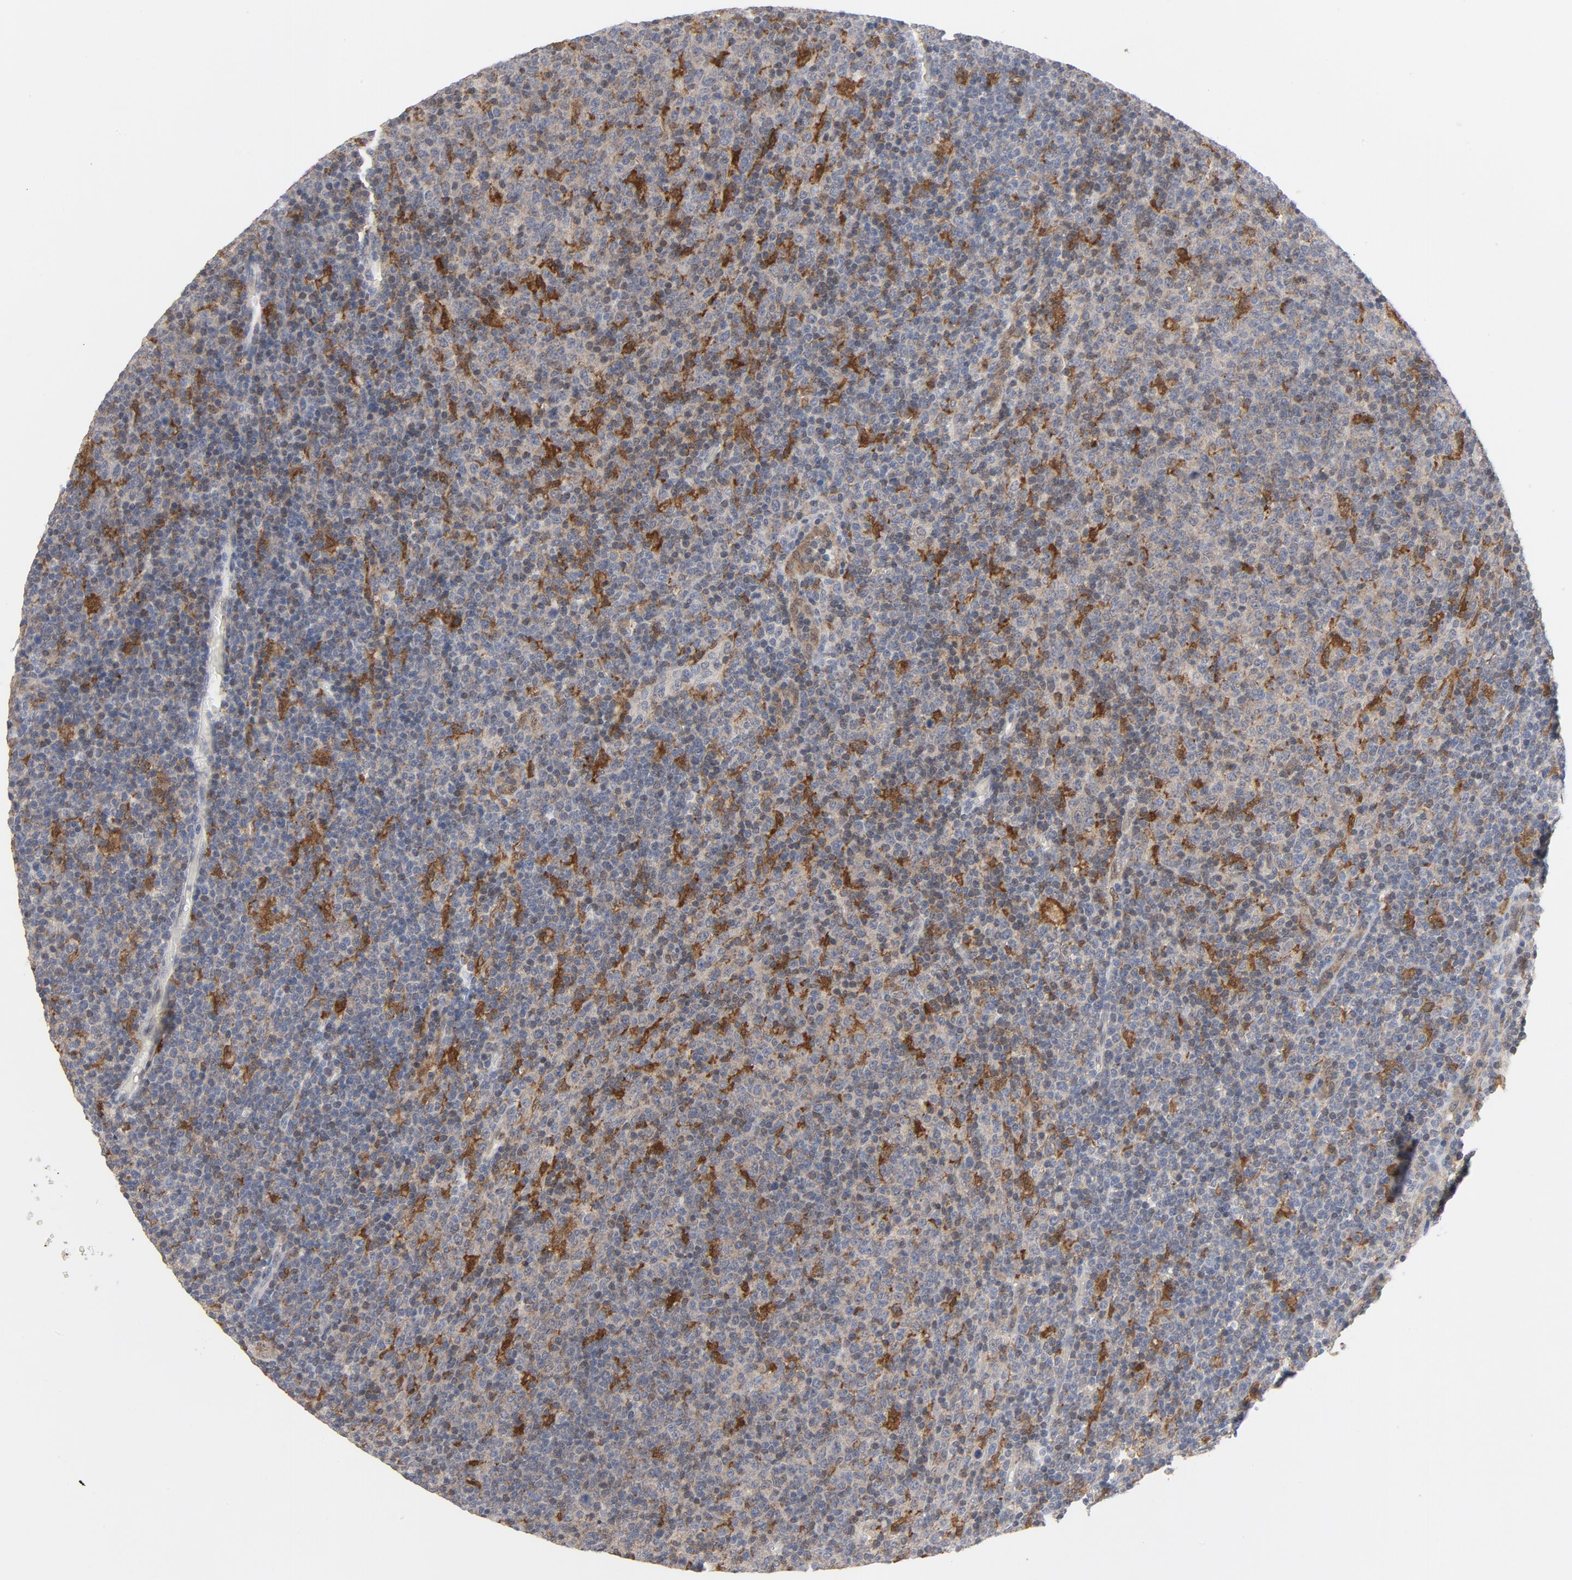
{"staining": {"intensity": "moderate", "quantity": "25%-75%", "location": "cytoplasmic/membranous"}, "tissue": "lymphoma", "cell_type": "Tumor cells", "image_type": "cancer", "snomed": [{"axis": "morphology", "description": "Malignant lymphoma, non-Hodgkin's type, Low grade"}, {"axis": "topography", "description": "Lymph node"}], "caption": "There is medium levels of moderate cytoplasmic/membranous staining in tumor cells of low-grade malignant lymphoma, non-Hodgkin's type, as demonstrated by immunohistochemical staining (brown color).", "gene": "PRDX1", "patient": {"sex": "male", "age": 70}}